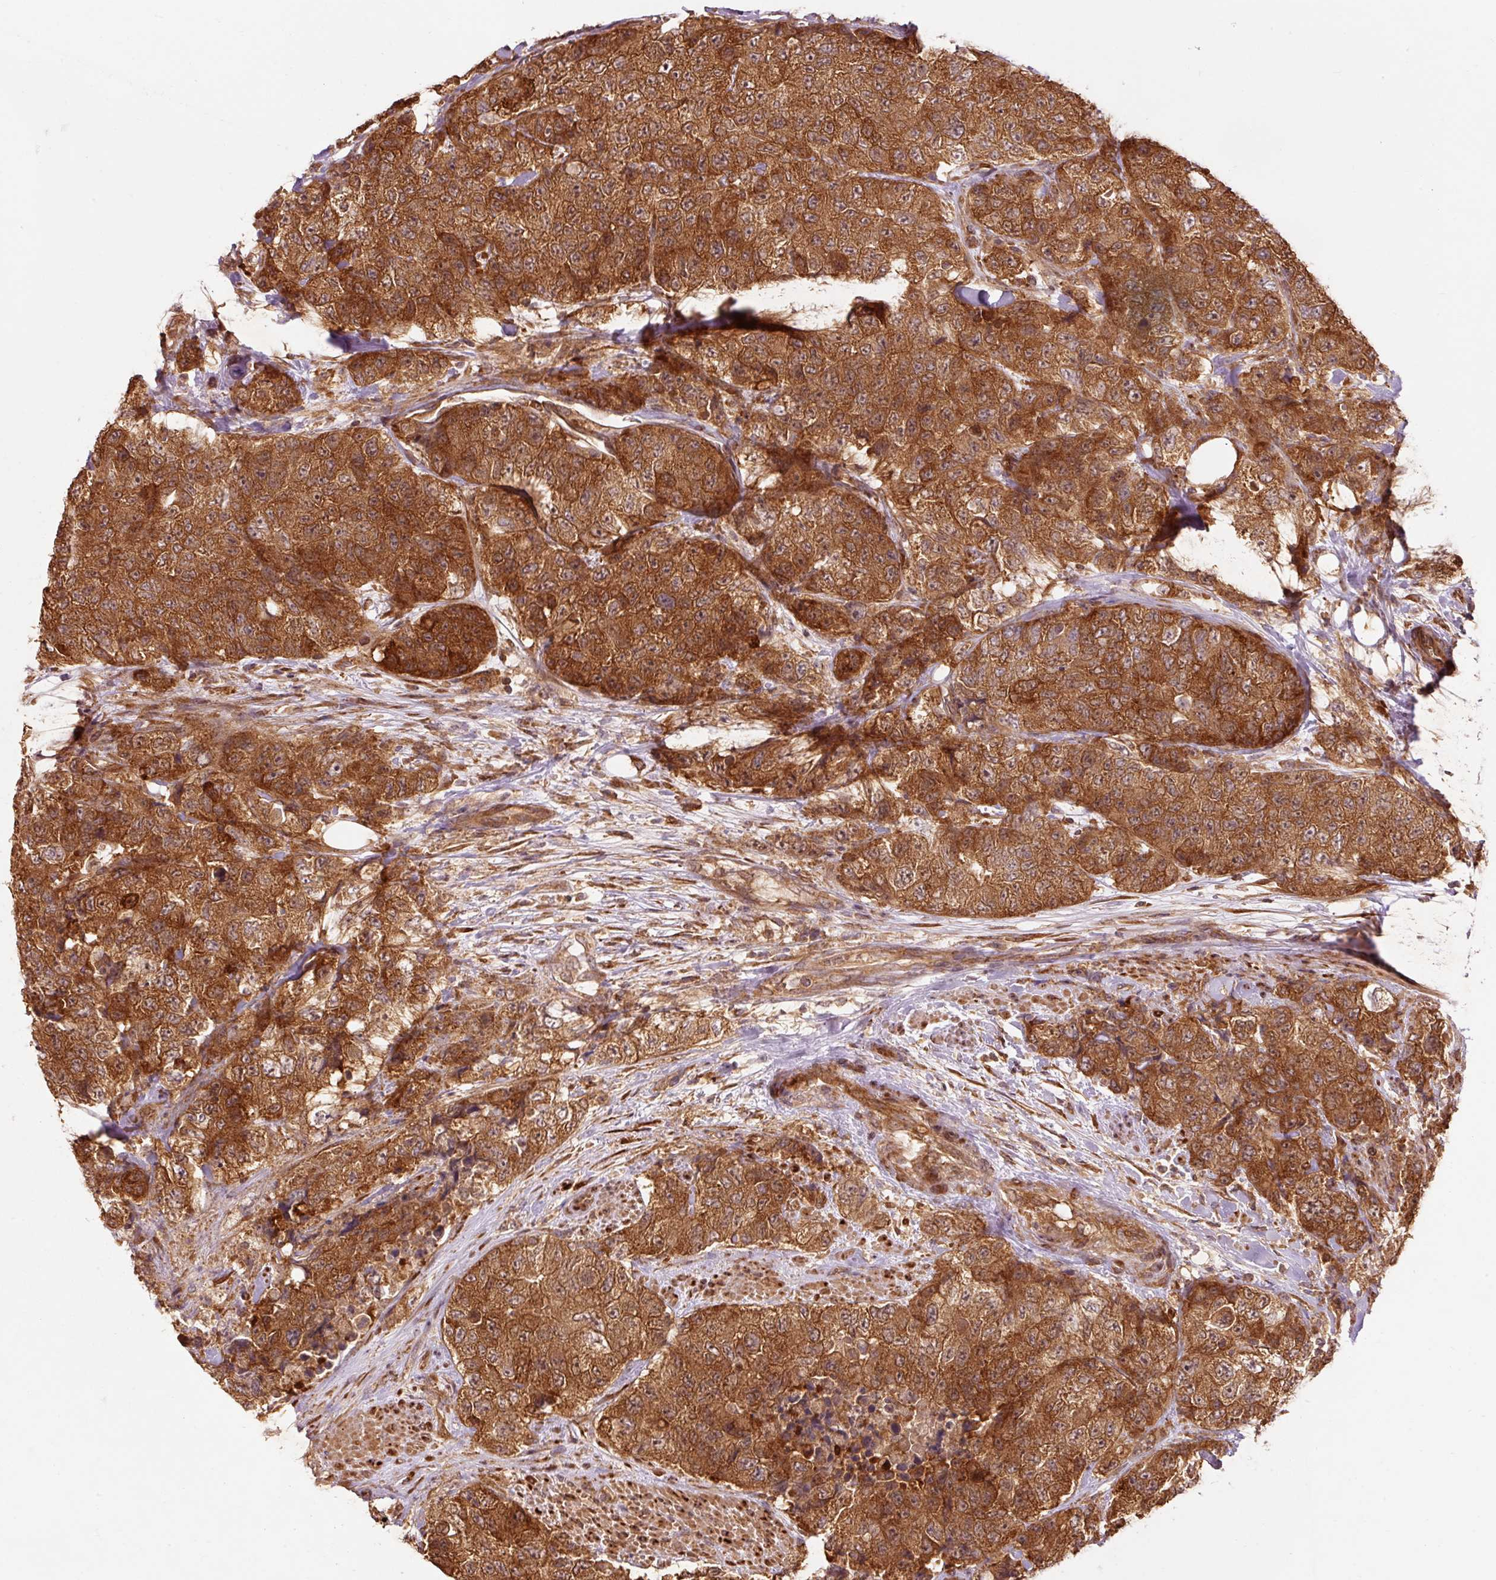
{"staining": {"intensity": "strong", "quantity": ">75%", "location": "cytoplasmic/membranous"}, "tissue": "urothelial cancer", "cell_type": "Tumor cells", "image_type": "cancer", "snomed": [{"axis": "morphology", "description": "Urothelial carcinoma, High grade"}, {"axis": "topography", "description": "Urinary bladder"}], "caption": "Tumor cells demonstrate strong cytoplasmic/membranous expression in approximately >75% of cells in high-grade urothelial carcinoma. (DAB = brown stain, brightfield microscopy at high magnification).", "gene": "PDAP1", "patient": {"sex": "female", "age": 78}}